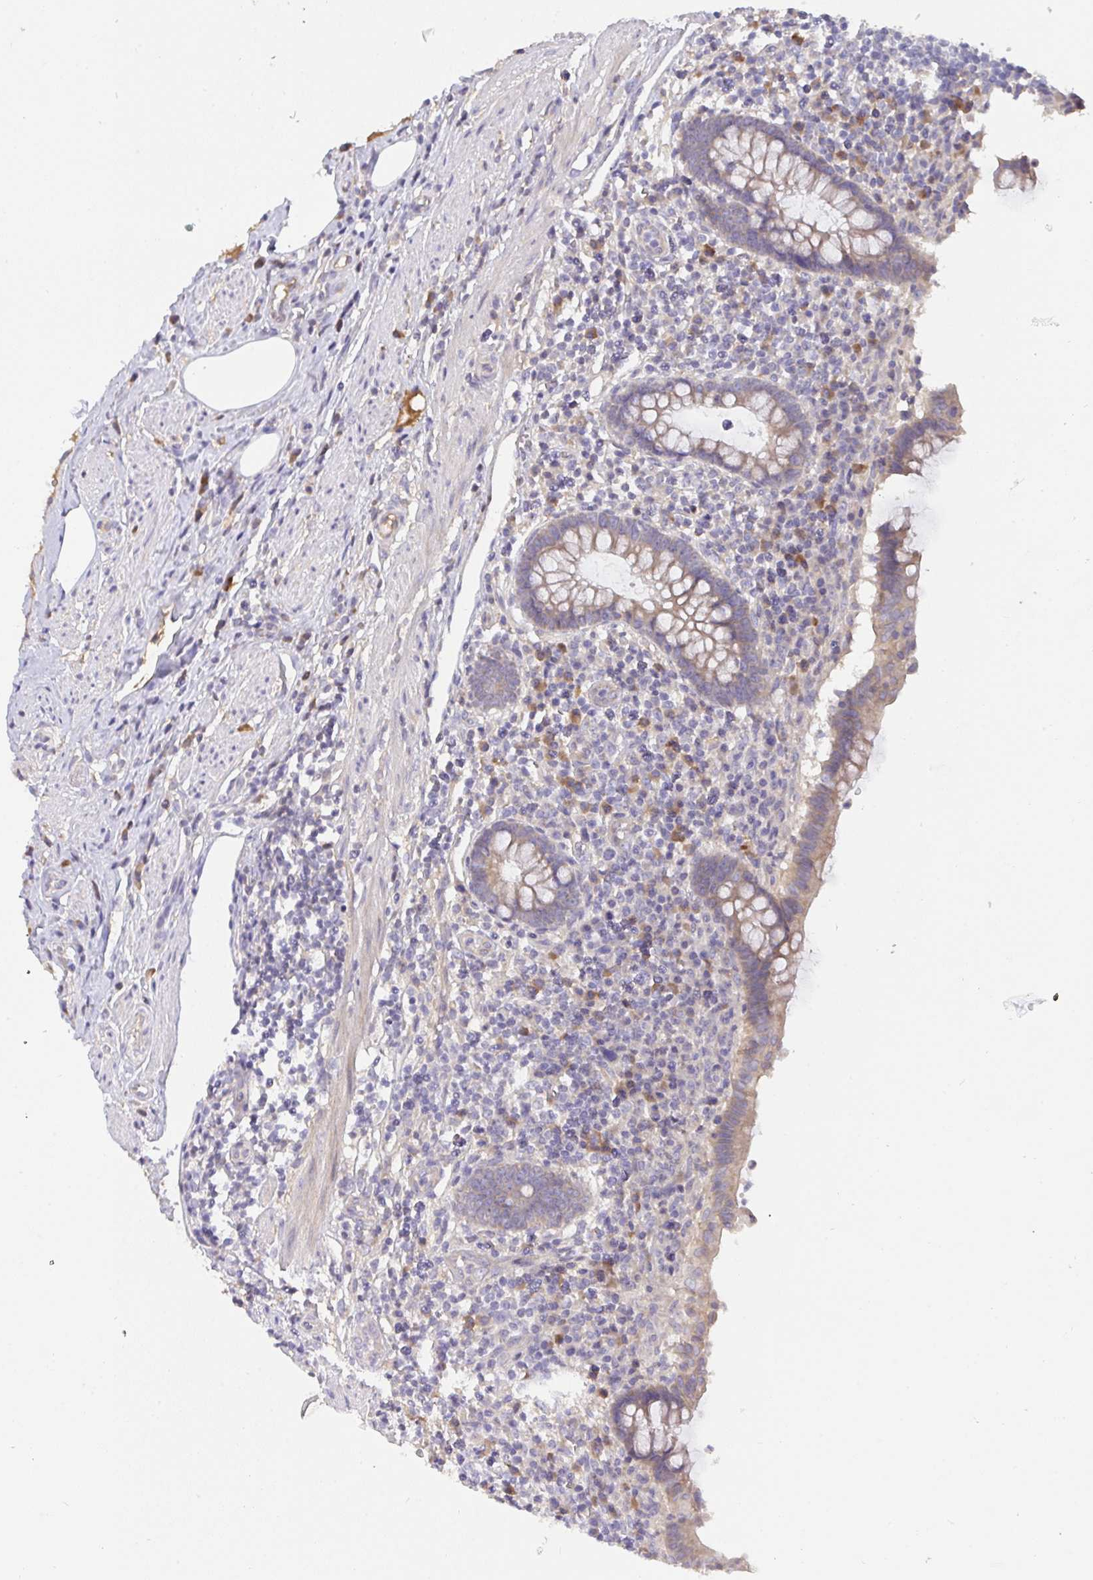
{"staining": {"intensity": "moderate", "quantity": ">75%", "location": "cytoplasmic/membranous"}, "tissue": "appendix", "cell_type": "Glandular cells", "image_type": "normal", "snomed": [{"axis": "morphology", "description": "Normal tissue, NOS"}, {"axis": "topography", "description": "Appendix"}], "caption": "Immunohistochemical staining of benign human appendix demonstrates moderate cytoplasmic/membranous protein positivity in about >75% of glandular cells.", "gene": "ZNF581", "patient": {"sex": "female", "age": 56}}